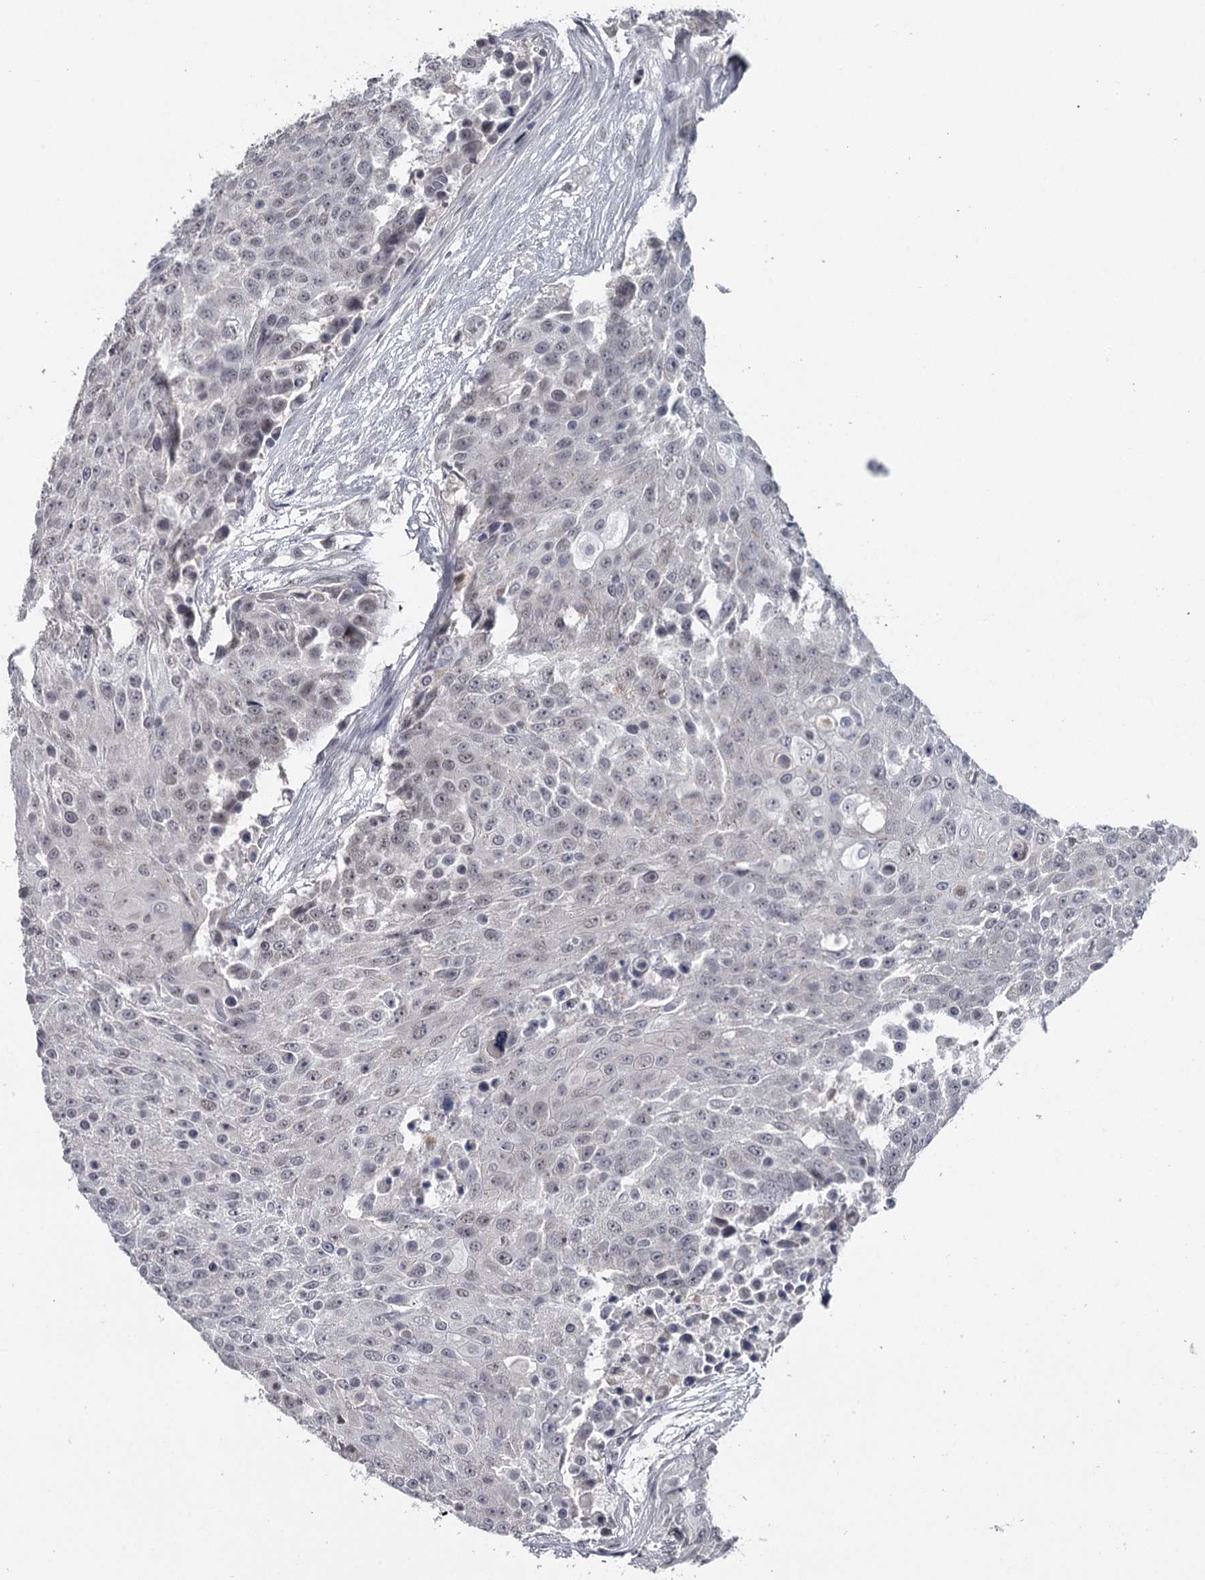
{"staining": {"intensity": "negative", "quantity": "none", "location": "none"}, "tissue": "urothelial cancer", "cell_type": "Tumor cells", "image_type": "cancer", "snomed": [{"axis": "morphology", "description": "Urothelial carcinoma, High grade"}, {"axis": "topography", "description": "Urinary bladder"}], "caption": "This is a histopathology image of immunohistochemistry staining of urothelial cancer, which shows no staining in tumor cells.", "gene": "GTSF1", "patient": {"sex": "female", "age": 63}}